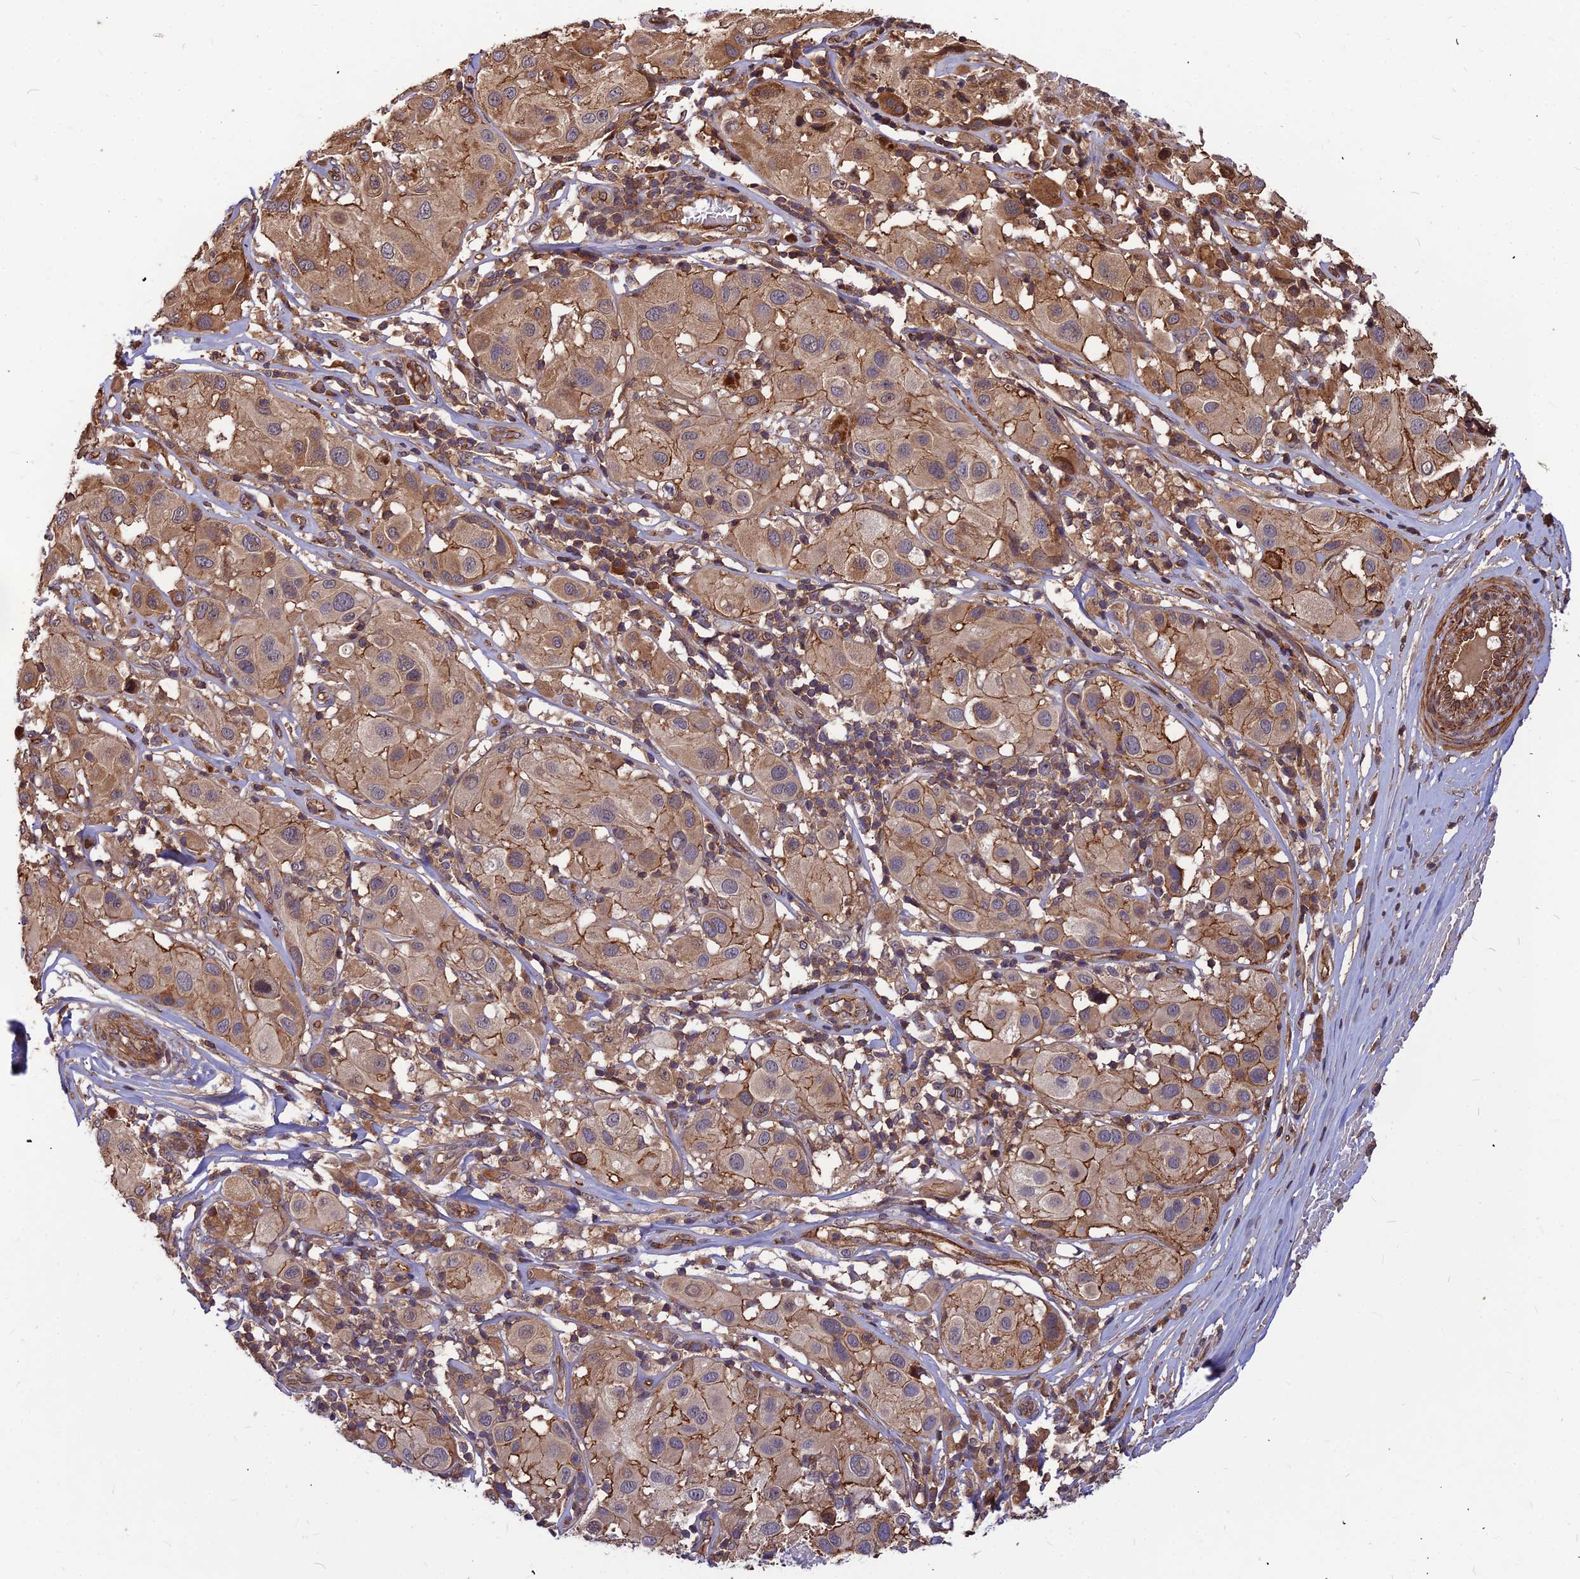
{"staining": {"intensity": "moderate", "quantity": ">75%", "location": "cytoplasmic/membranous"}, "tissue": "melanoma", "cell_type": "Tumor cells", "image_type": "cancer", "snomed": [{"axis": "morphology", "description": "Malignant melanoma, Metastatic site"}, {"axis": "topography", "description": "Skin"}], "caption": "Protein staining of malignant melanoma (metastatic site) tissue shows moderate cytoplasmic/membranous positivity in approximately >75% of tumor cells.", "gene": "ZNF467", "patient": {"sex": "male", "age": 41}}